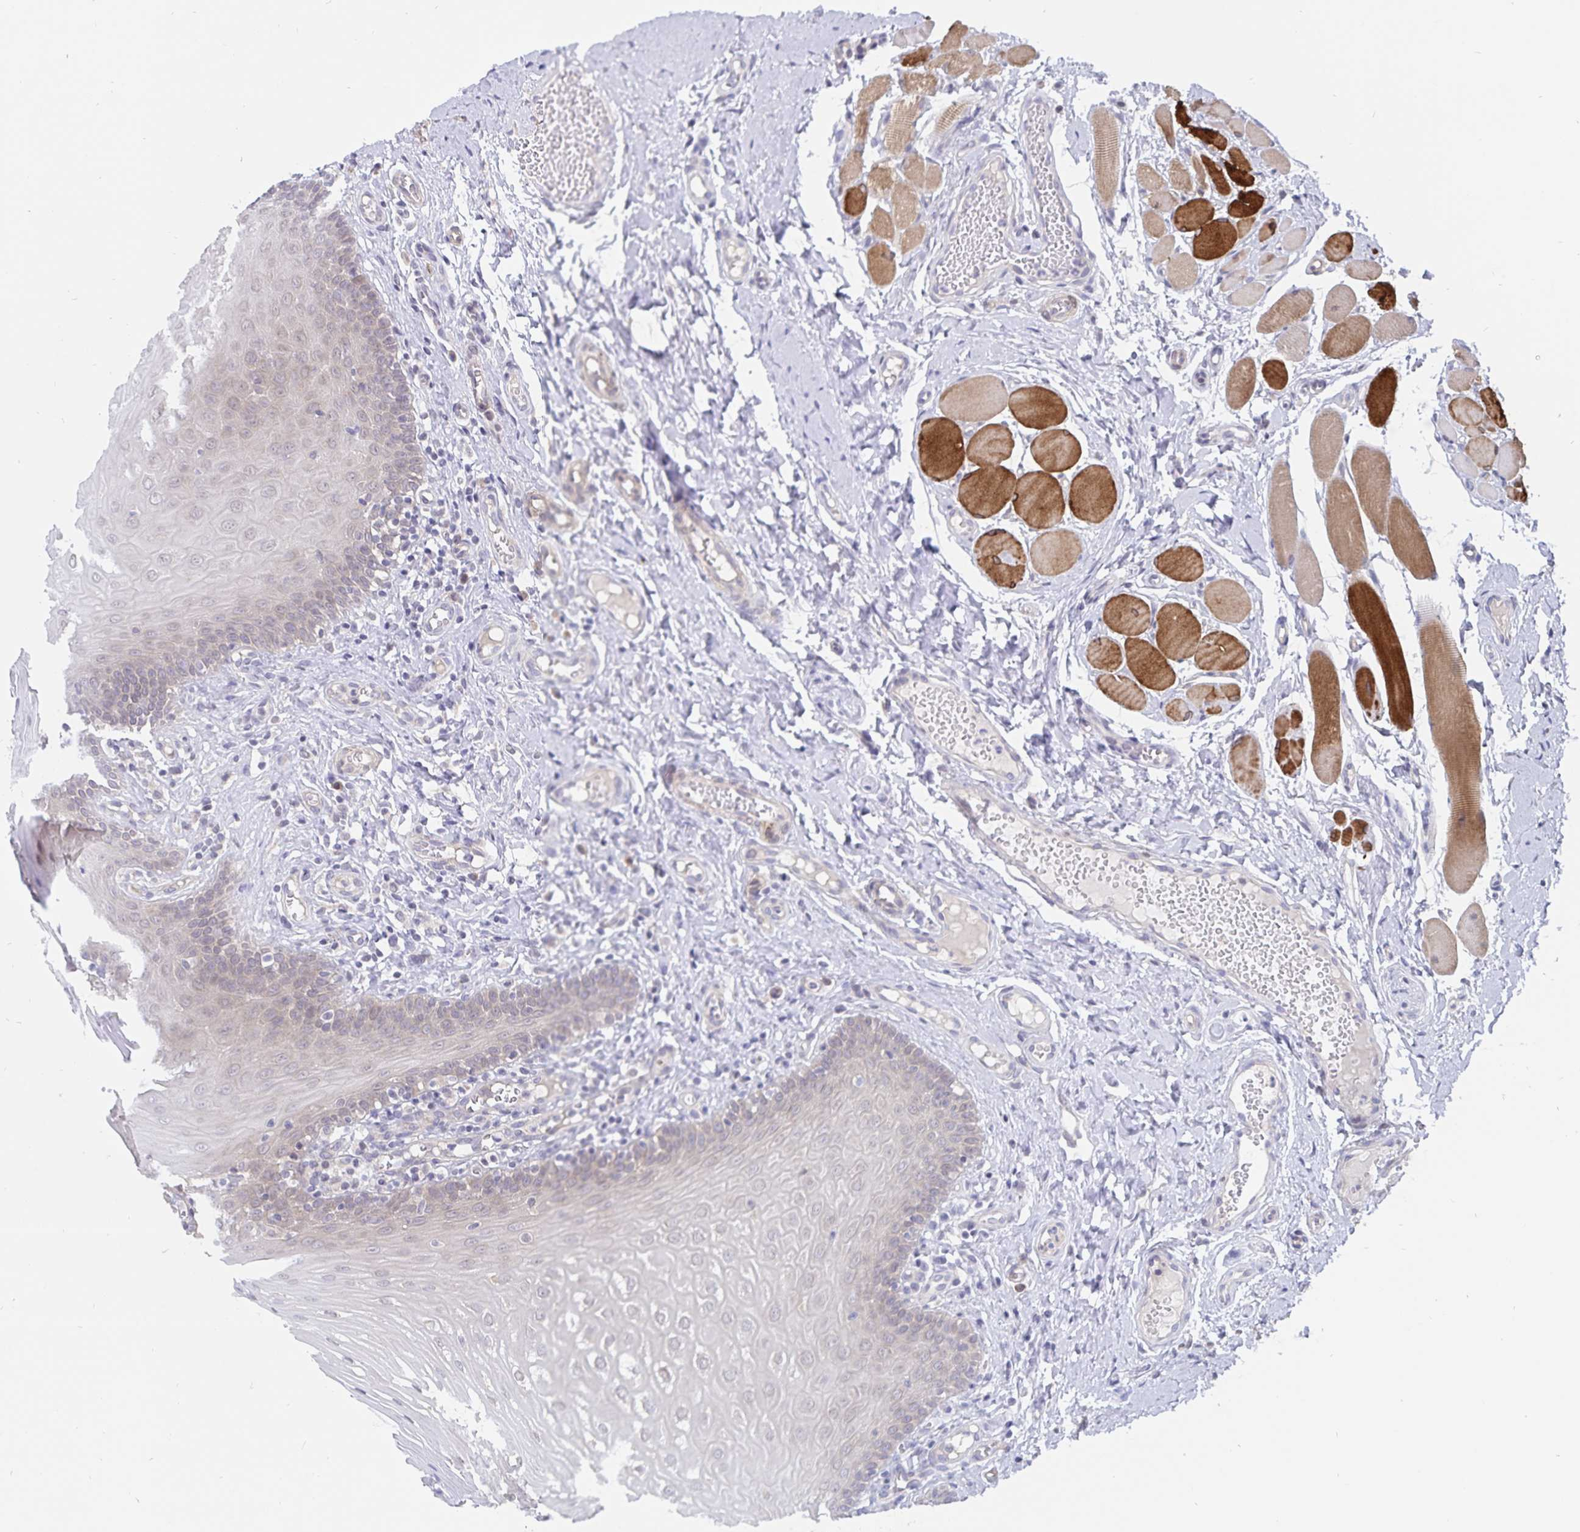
{"staining": {"intensity": "weak", "quantity": "25%-75%", "location": "cytoplasmic/membranous,nuclear"}, "tissue": "oral mucosa", "cell_type": "Squamous epithelial cells", "image_type": "normal", "snomed": [{"axis": "morphology", "description": "Normal tissue, NOS"}, {"axis": "topography", "description": "Oral tissue"}, {"axis": "topography", "description": "Tounge, NOS"}], "caption": "Weak cytoplasmic/membranous,nuclear staining for a protein is present in about 25%-75% of squamous epithelial cells of benign oral mucosa using immunohistochemistry (IHC).", "gene": "ATP2A2", "patient": {"sex": "female", "age": 58}}